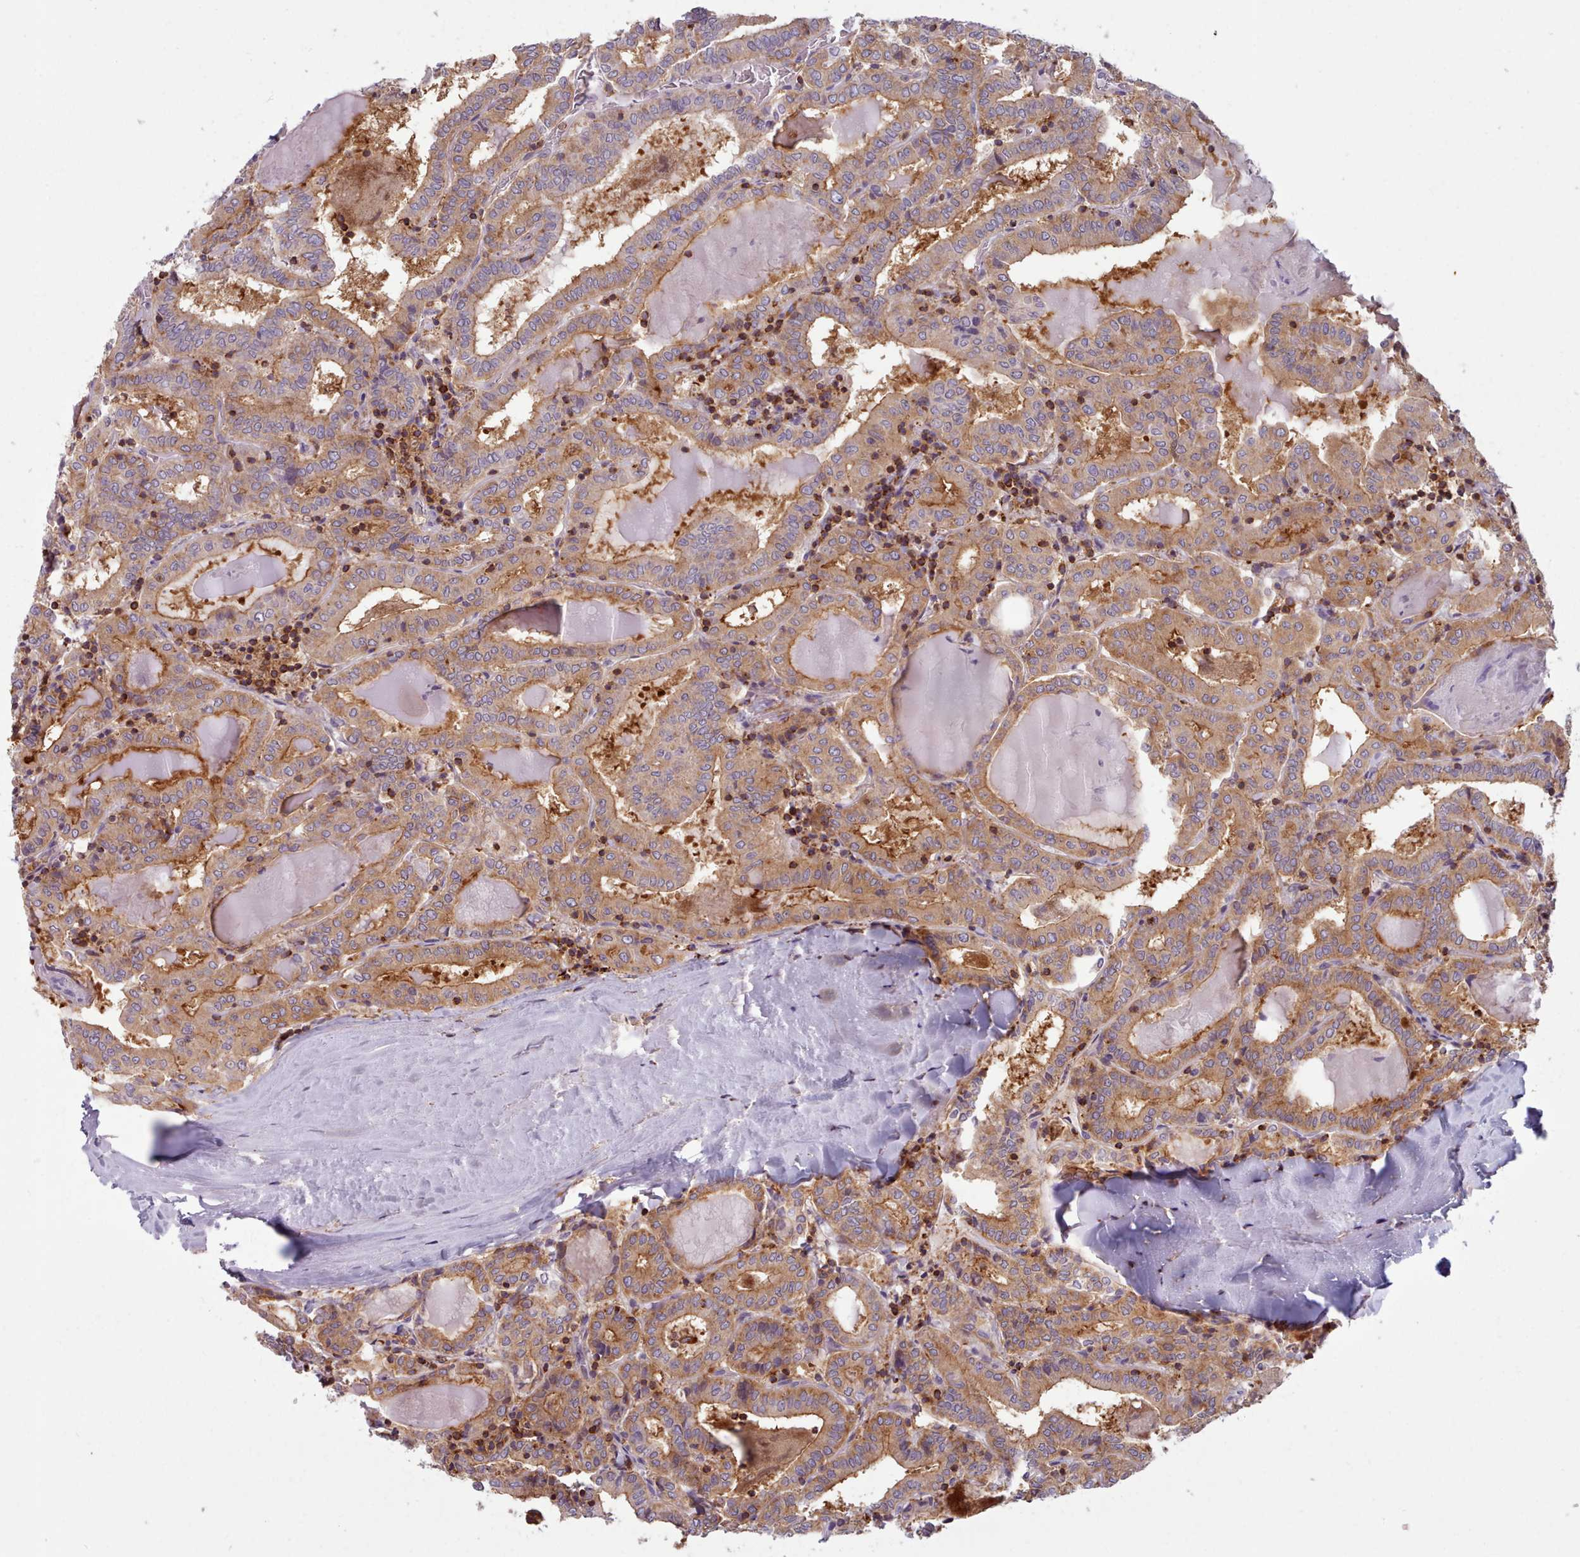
{"staining": {"intensity": "moderate", "quantity": ">75%", "location": "cytoplasmic/membranous"}, "tissue": "thyroid cancer", "cell_type": "Tumor cells", "image_type": "cancer", "snomed": [{"axis": "morphology", "description": "Papillary adenocarcinoma, NOS"}, {"axis": "topography", "description": "Thyroid gland"}], "caption": "IHC of thyroid cancer (papillary adenocarcinoma) exhibits medium levels of moderate cytoplasmic/membranous positivity in about >75% of tumor cells.", "gene": "CRYBG1", "patient": {"sex": "female", "age": 72}}